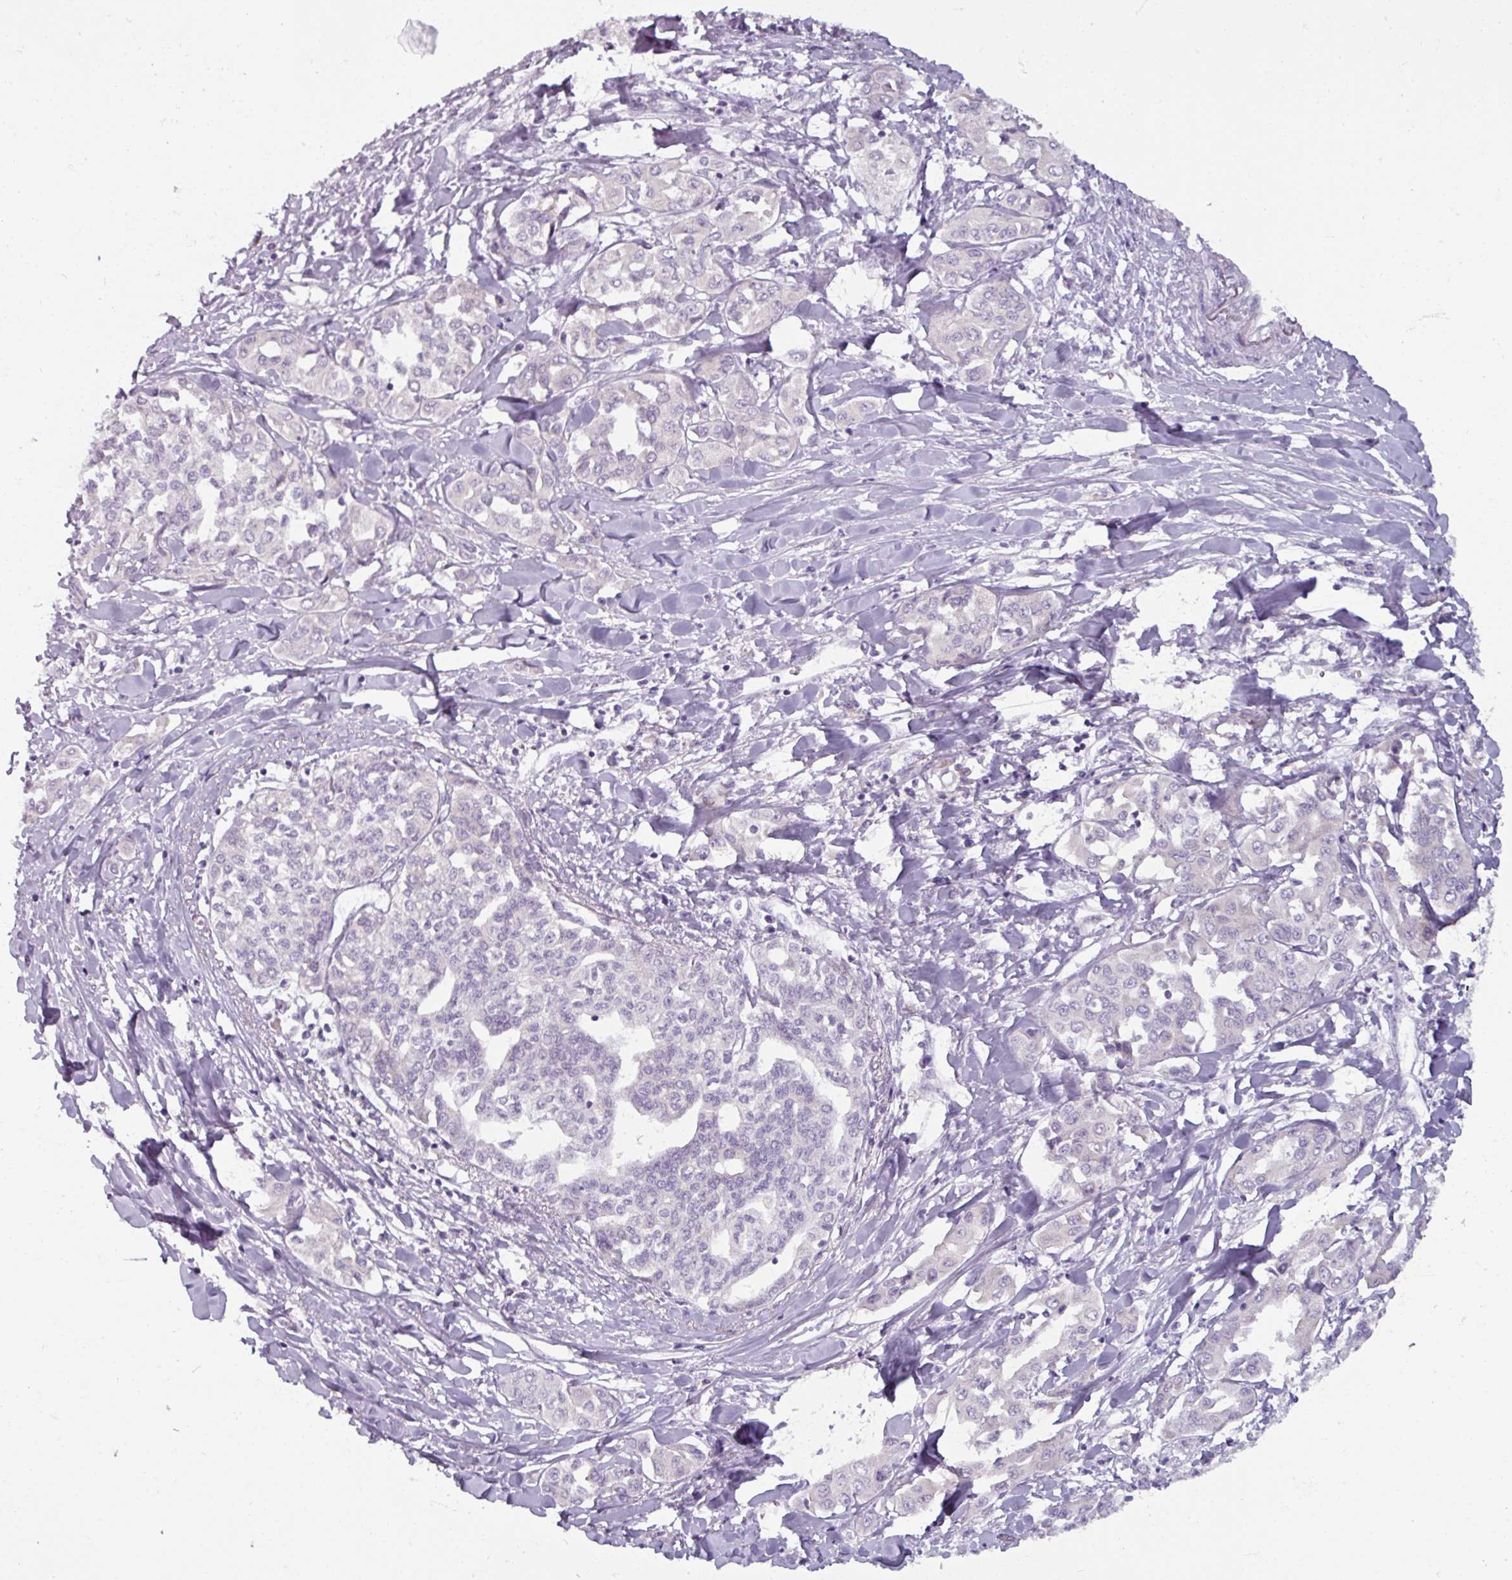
{"staining": {"intensity": "negative", "quantity": "none", "location": "none"}, "tissue": "liver cancer", "cell_type": "Tumor cells", "image_type": "cancer", "snomed": [{"axis": "morphology", "description": "Cholangiocarcinoma"}, {"axis": "topography", "description": "Liver"}], "caption": "An immunohistochemistry (IHC) image of cholangiocarcinoma (liver) is shown. There is no staining in tumor cells of cholangiocarcinoma (liver).", "gene": "SMIM11", "patient": {"sex": "female", "age": 77}}